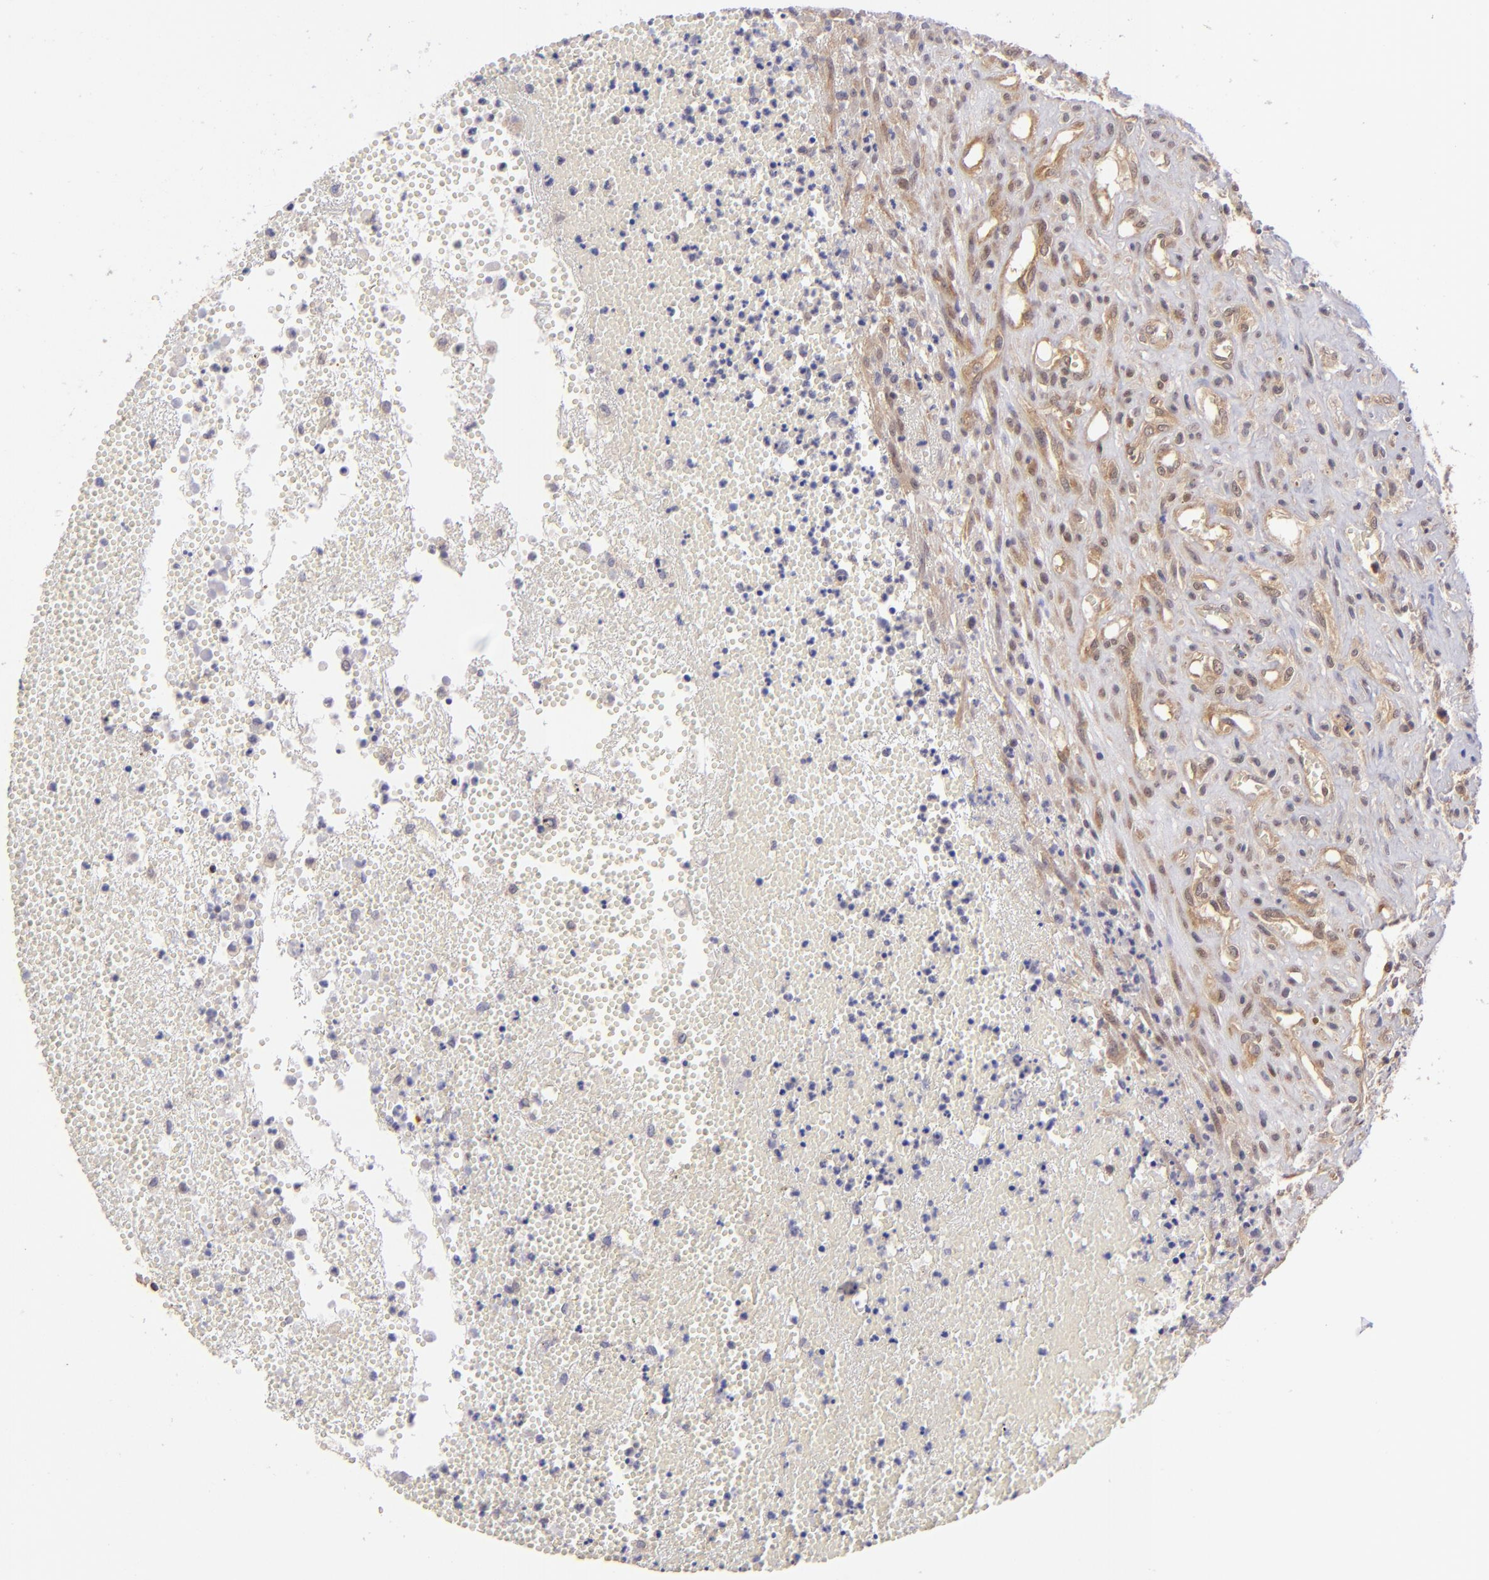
{"staining": {"intensity": "moderate", "quantity": "25%-75%", "location": "cytoplasmic/membranous"}, "tissue": "glioma", "cell_type": "Tumor cells", "image_type": "cancer", "snomed": [{"axis": "morphology", "description": "Glioma, malignant, High grade"}, {"axis": "topography", "description": "Brain"}], "caption": "Protein staining shows moderate cytoplasmic/membranous staining in about 25%-75% of tumor cells in malignant glioma (high-grade).", "gene": "PTPN13", "patient": {"sex": "male", "age": 66}}